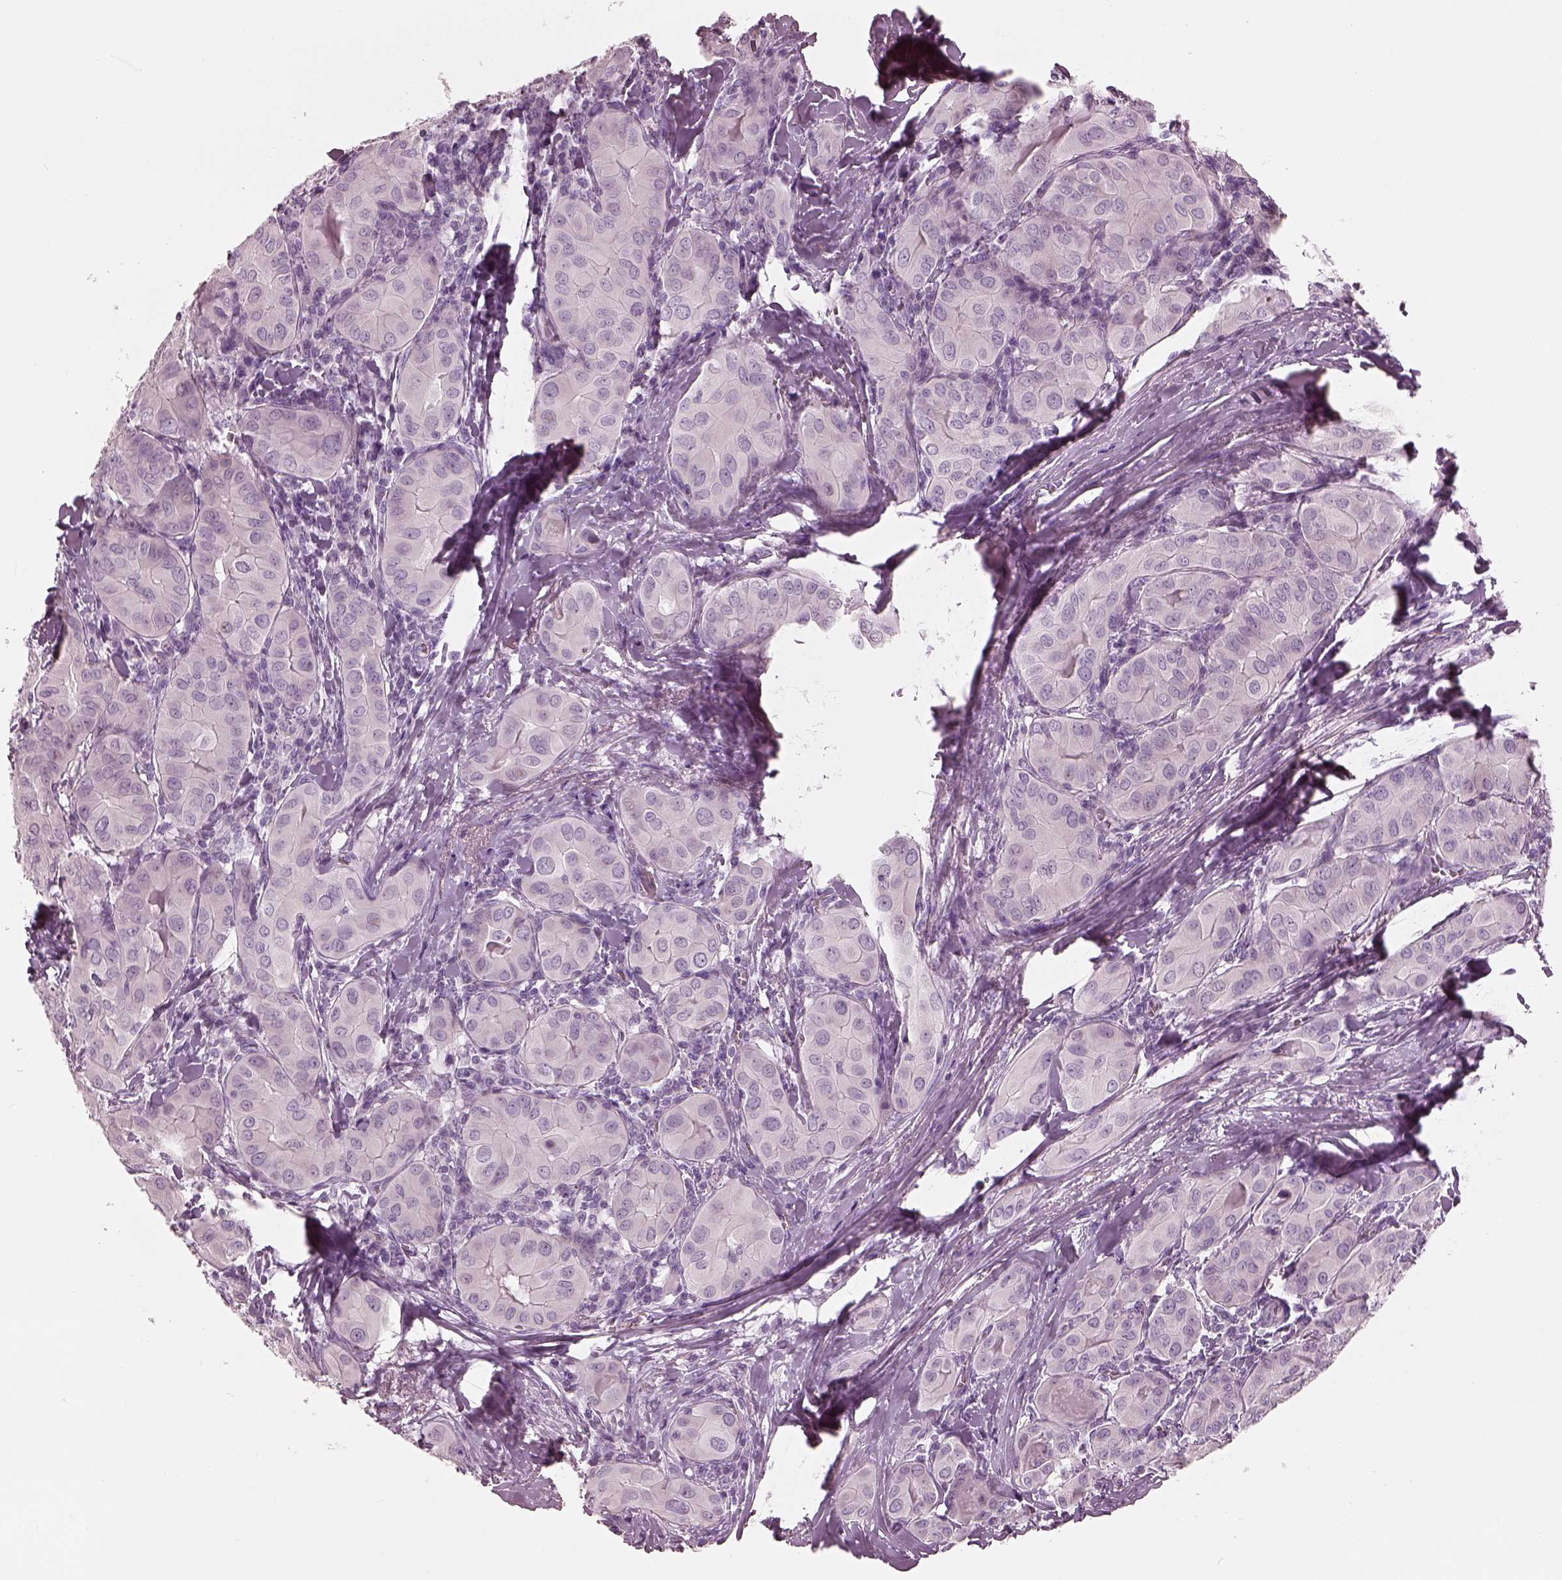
{"staining": {"intensity": "negative", "quantity": "none", "location": "none"}, "tissue": "thyroid cancer", "cell_type": "Tumor cells", "image_type": "cancer", "snomed": [{"axis": "morphology", "description": "Papillary adenocarcinoma, NOS"}, {"axis": "topography", "description": "Thyroid gland"}], "caption": "Tumor cells are negative for brown protein staining in thyroid cancer. The staining was performed using DAB (3,3'-diaminobenzidine) to visualize the protein expression in brown, while the nuclei were stained in blue with hematoxylin (Magnification: 20x).", "gene": "RSPH9", "patient": {"sex": "female", "age": 37}}